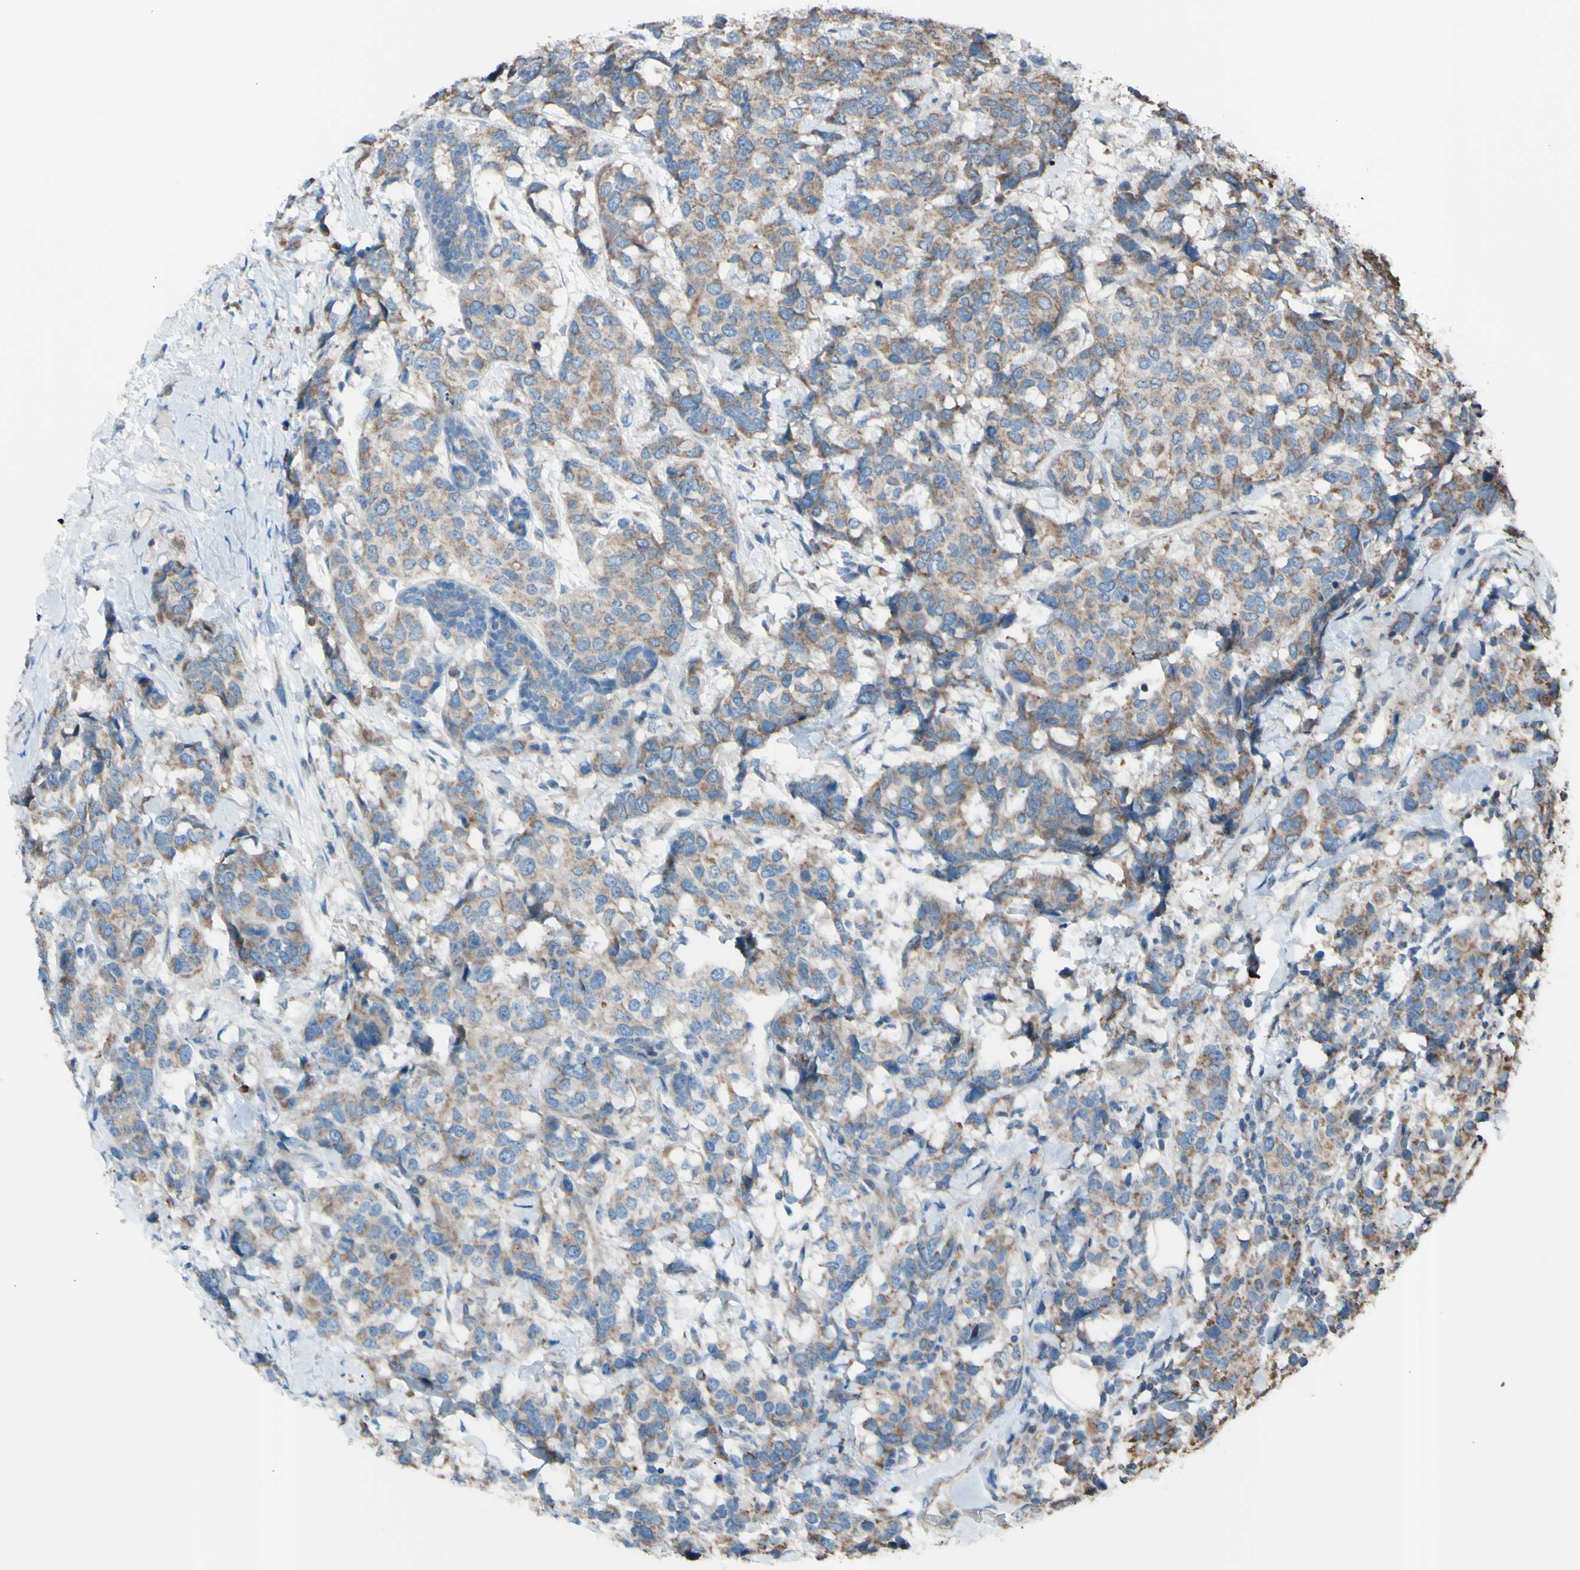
{"staining": {"intensity": "moderate", "quantity": ">75%", "location": "cytoplasmic/membranous"}, "tissue": "breast cancer", "cell_type": "Tumor cells", "image_type": "cancer", "snomed": [{"axis": "morphology", "description": "Lobular carcinoma"}, {"axis": "topography", "description": "Breast"}], "caption": "A brown stain highlights moderate cytoplasmic/membranous positivity of a protein in breast cancer (lobular carcinoma) tumor cells. Using DAB (brown) and hematoxylin (blue) stains, captured at high magnification using brightfield microscopy.", "gene": "ACOT8", "patient": {"sex": "female", "age": 59}}